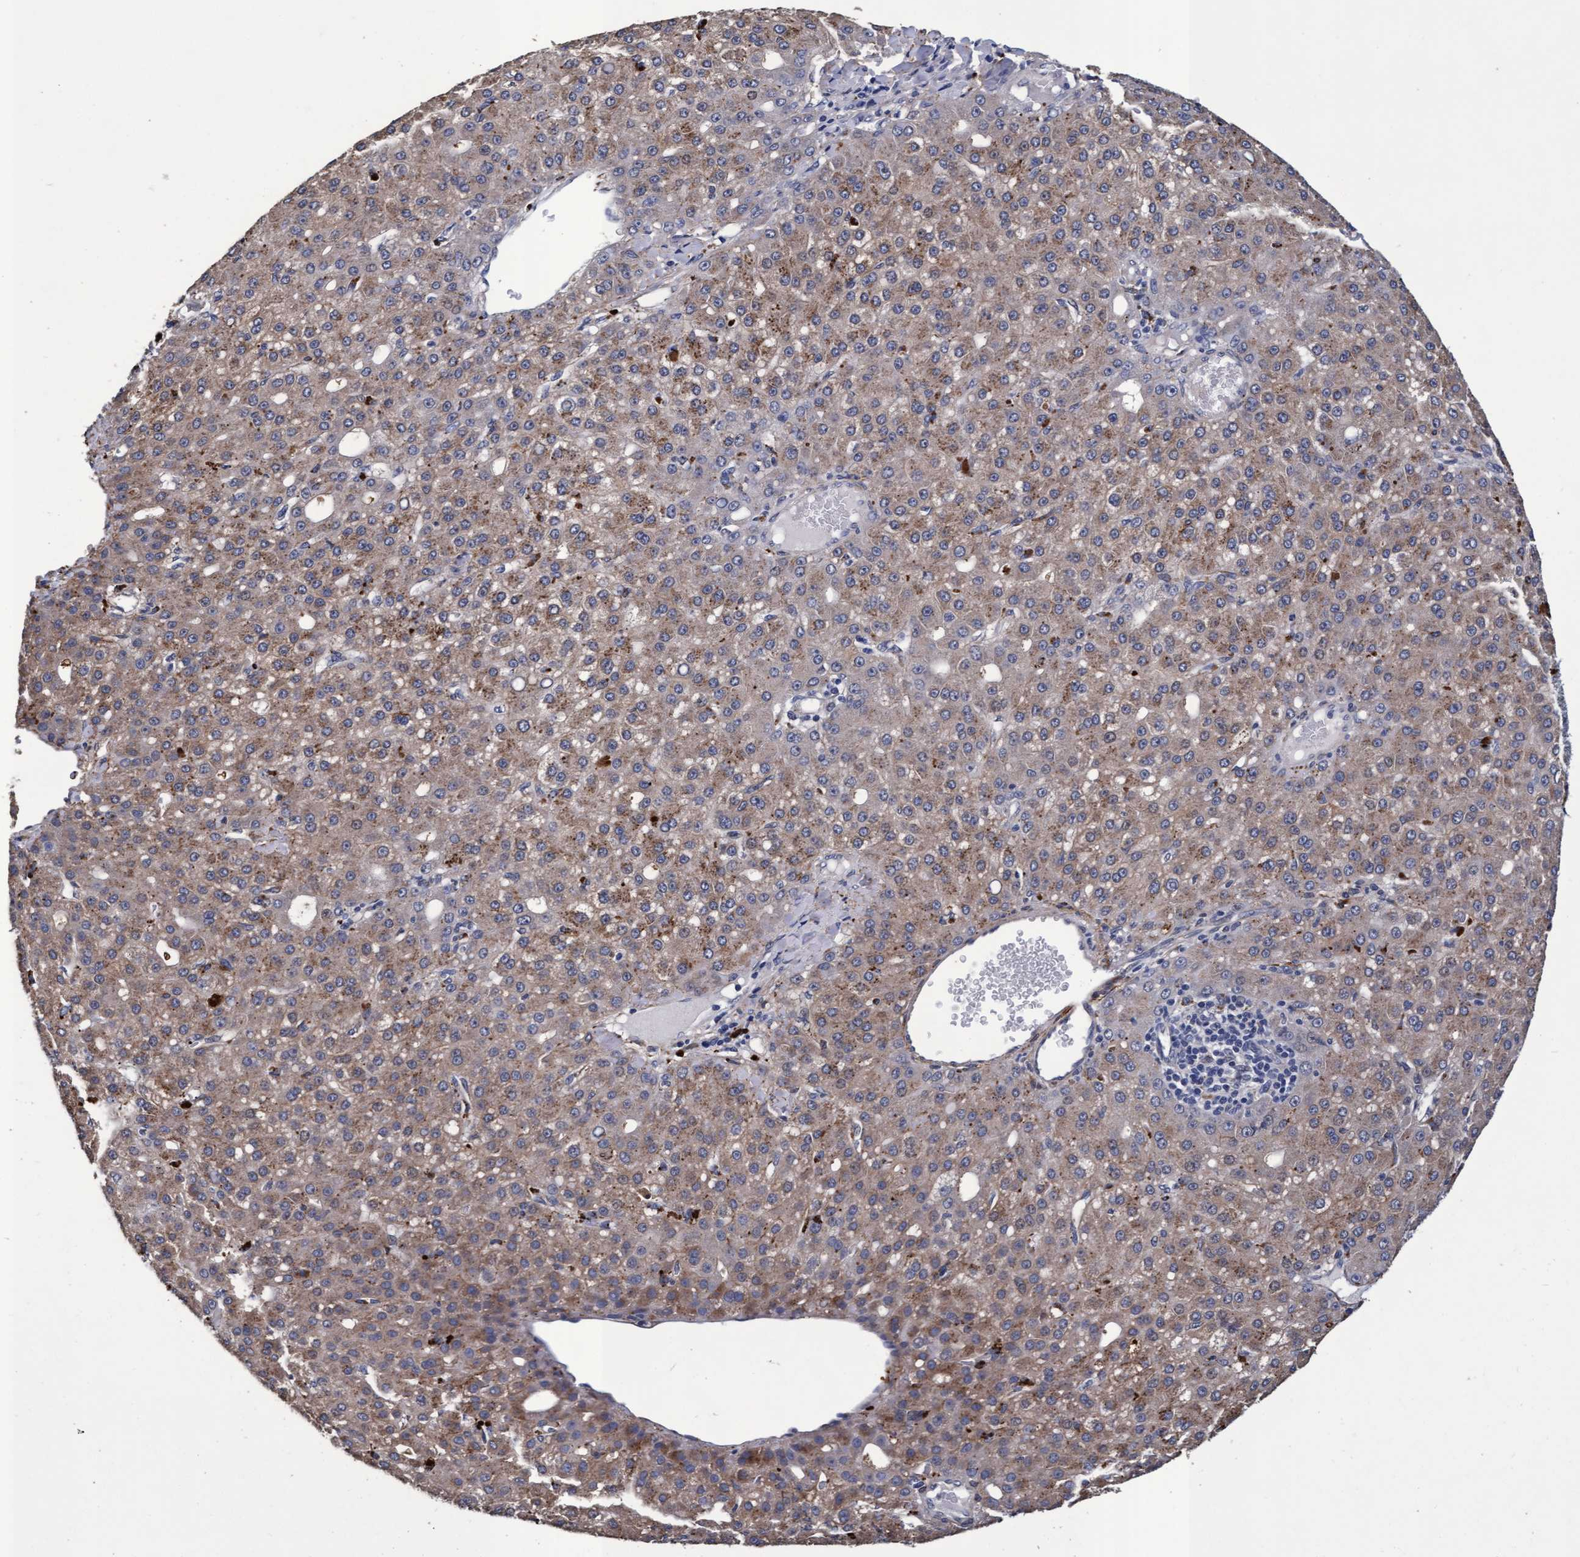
{"staining": {"intensity": "weak", "quantity": ">75%", "location": "cytoplasmic/membranous"}, "tissue": "liver cancer", "cell_type": "Tumor cells", "image_type": "cancer", "snomed": [{"axis": "morphology", "description": "Carcinoma, Hepatocellular, NOS"}, {"axis": "topography", "description": "Liver"}], "caption": "Liver hepatocellular carcinoma was stained to show a protein in brown. There is low levels of weak cytoplasmic/membranous expression in about >75% of tumor cells. (DAB = brown stain, brightfield microscopy at high magnification).", "gene": "CPQ", "patient": {"sex": "male", "age": 67}}